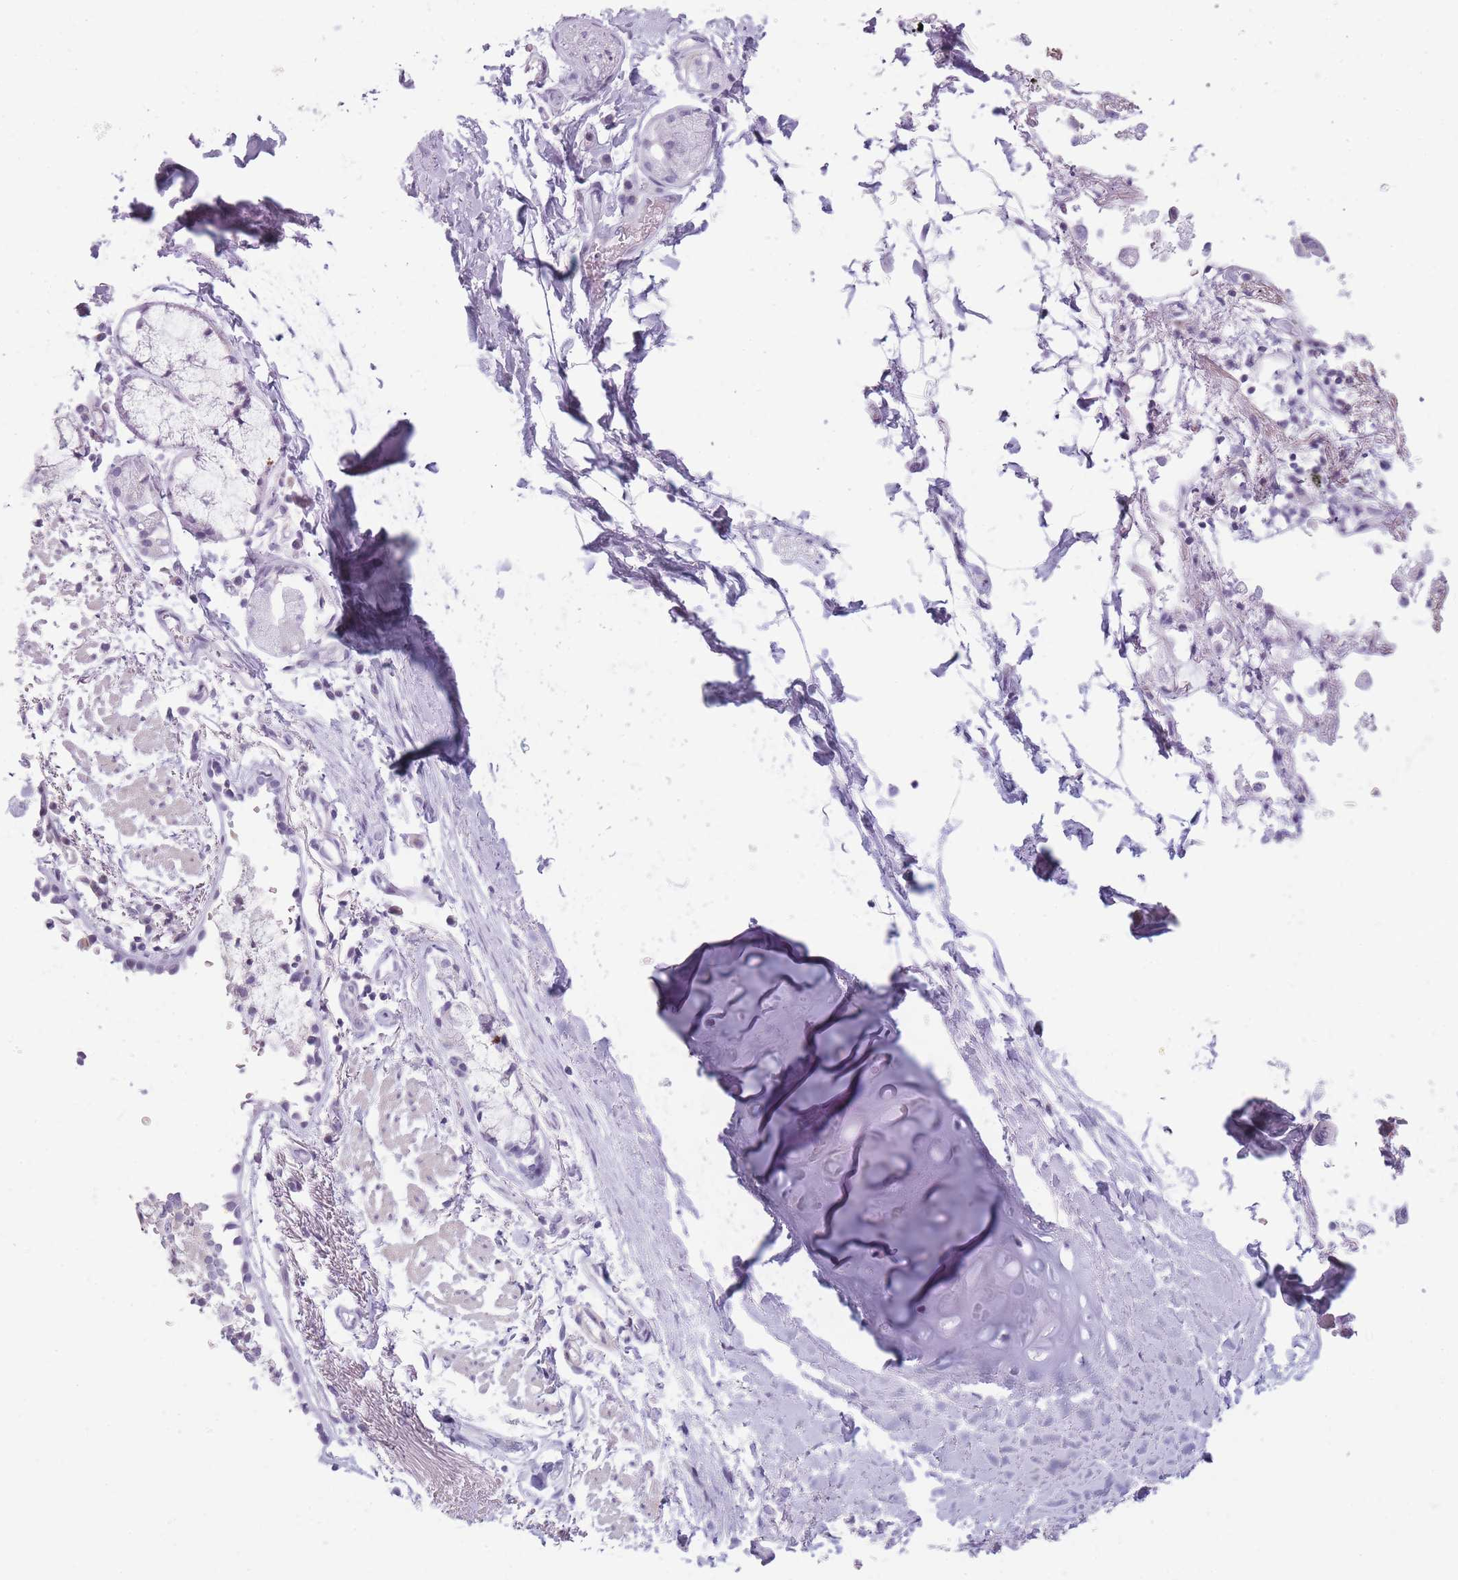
{"staining": {"intensity": "negative", "quantity": "none", "location": "none"}, "tissue": "adipose tissue", "cell_type": "Adipocytes", "image_type": "normal", "snomed": [{"axis": "morphology", "description": "Normal tissue, NOS"}, {"axis": "topography", "description": "Cartilage tissue"}], "caption": "Adipocytes are negative for brown protein staining in normal adipose tissue. (DAB IHC, high magnification).", "gene": "GGT1", "patient": {"sex": "male", "age": 73}}